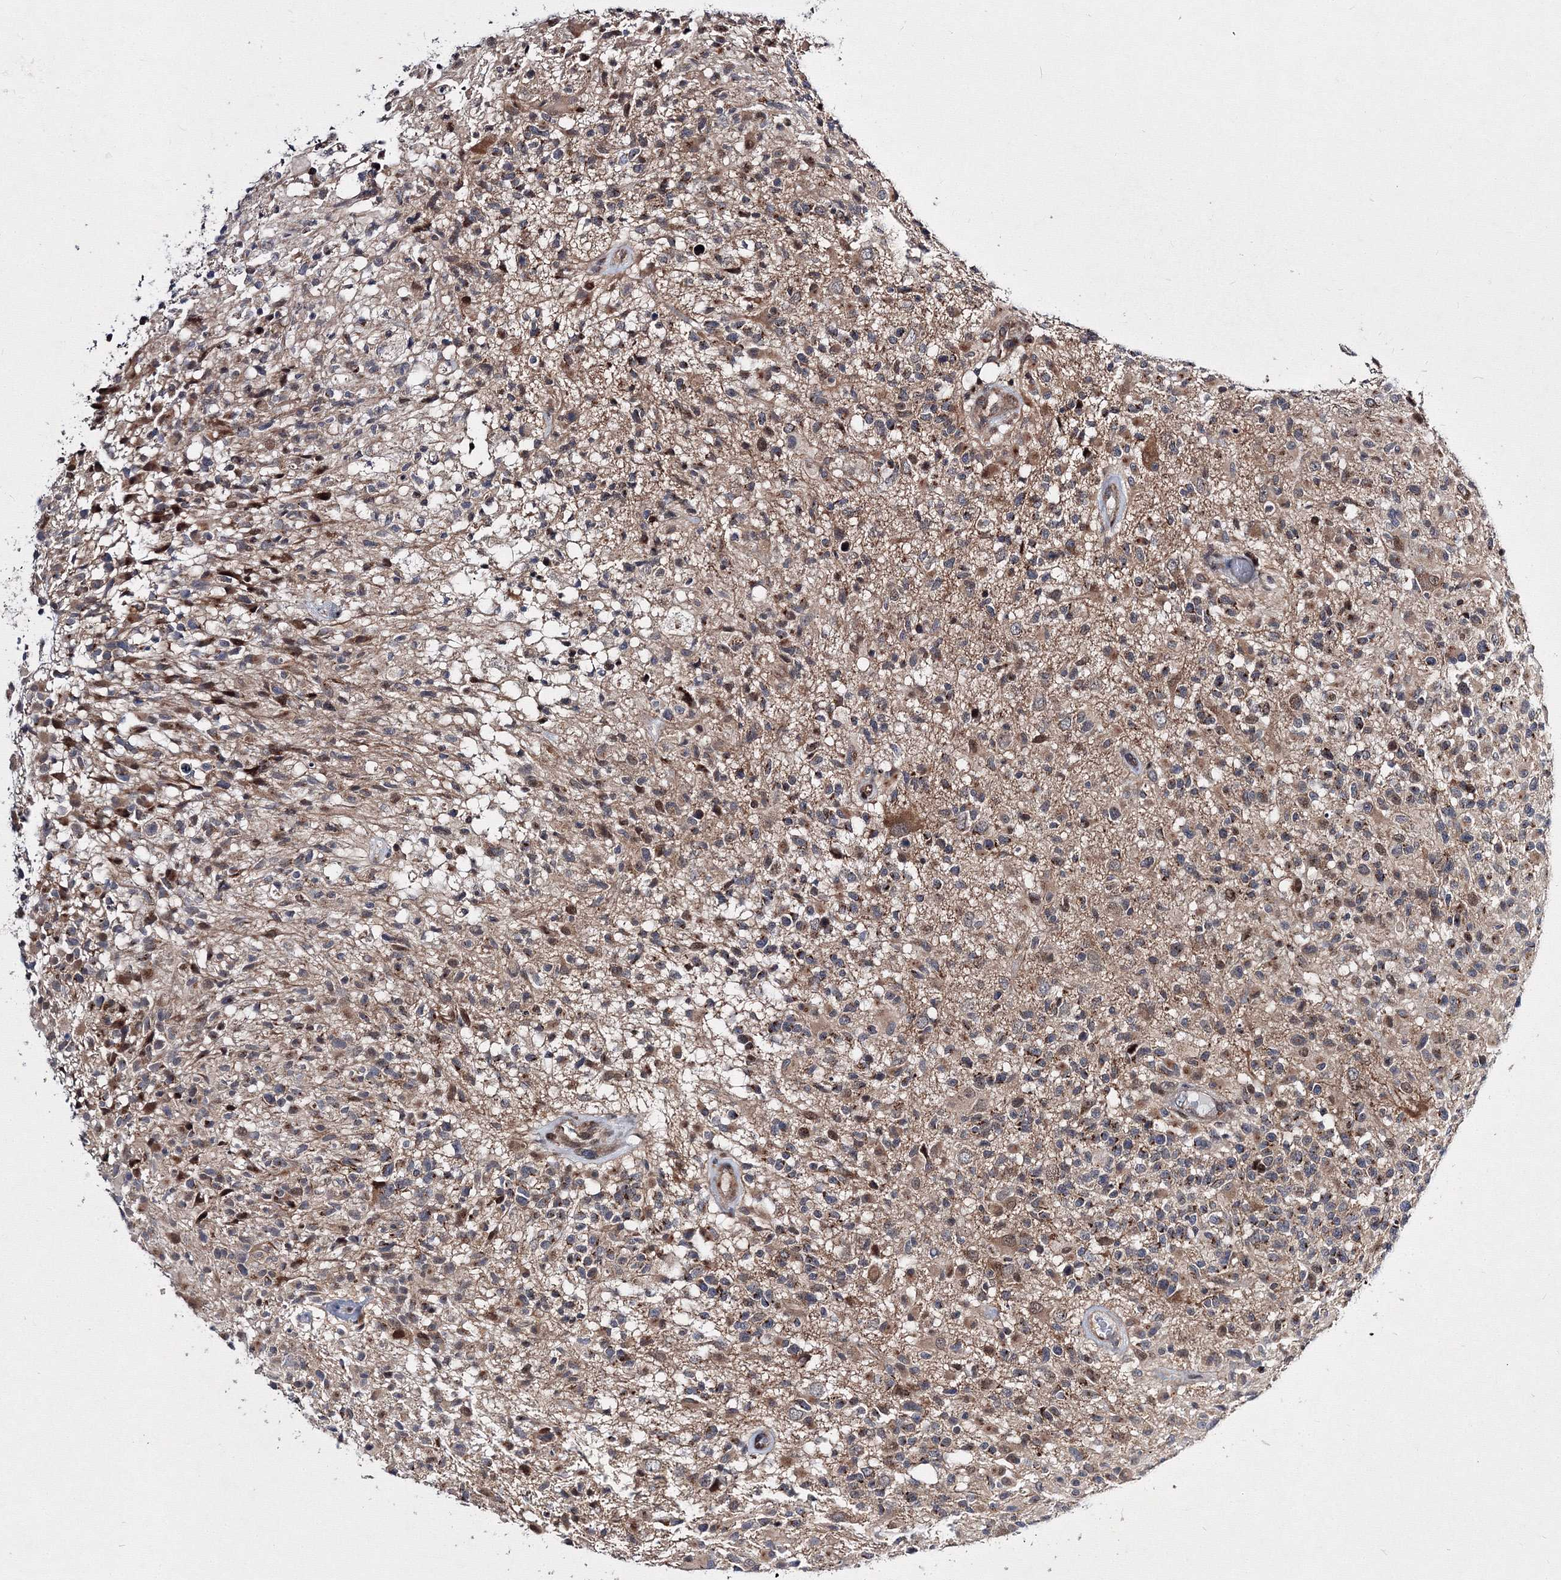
{"staining": {"intensity": "moderate", "quantity": ">75%", "location": "cytoplasmic/membranous,nuclear"}, "tissue": "glioma", "cell_type": "Tumor cells", "image_type": "cancer", "snomed": [{"axis": "morphology", "description": "Glioma, malignant, High grade"}, {"axis": "morphology", "description": "Glioblastoma, NOS"}, {"axis": "topography", "description": "Brain"}], "caption": "Glioma stained with a brown dye demonstrates moderate cytoplasmic/membranous and nuclear positive staining in about >75% of tumor cells.", "gene": "GPN1", "patient": {"sex": "male", "age": 60}}